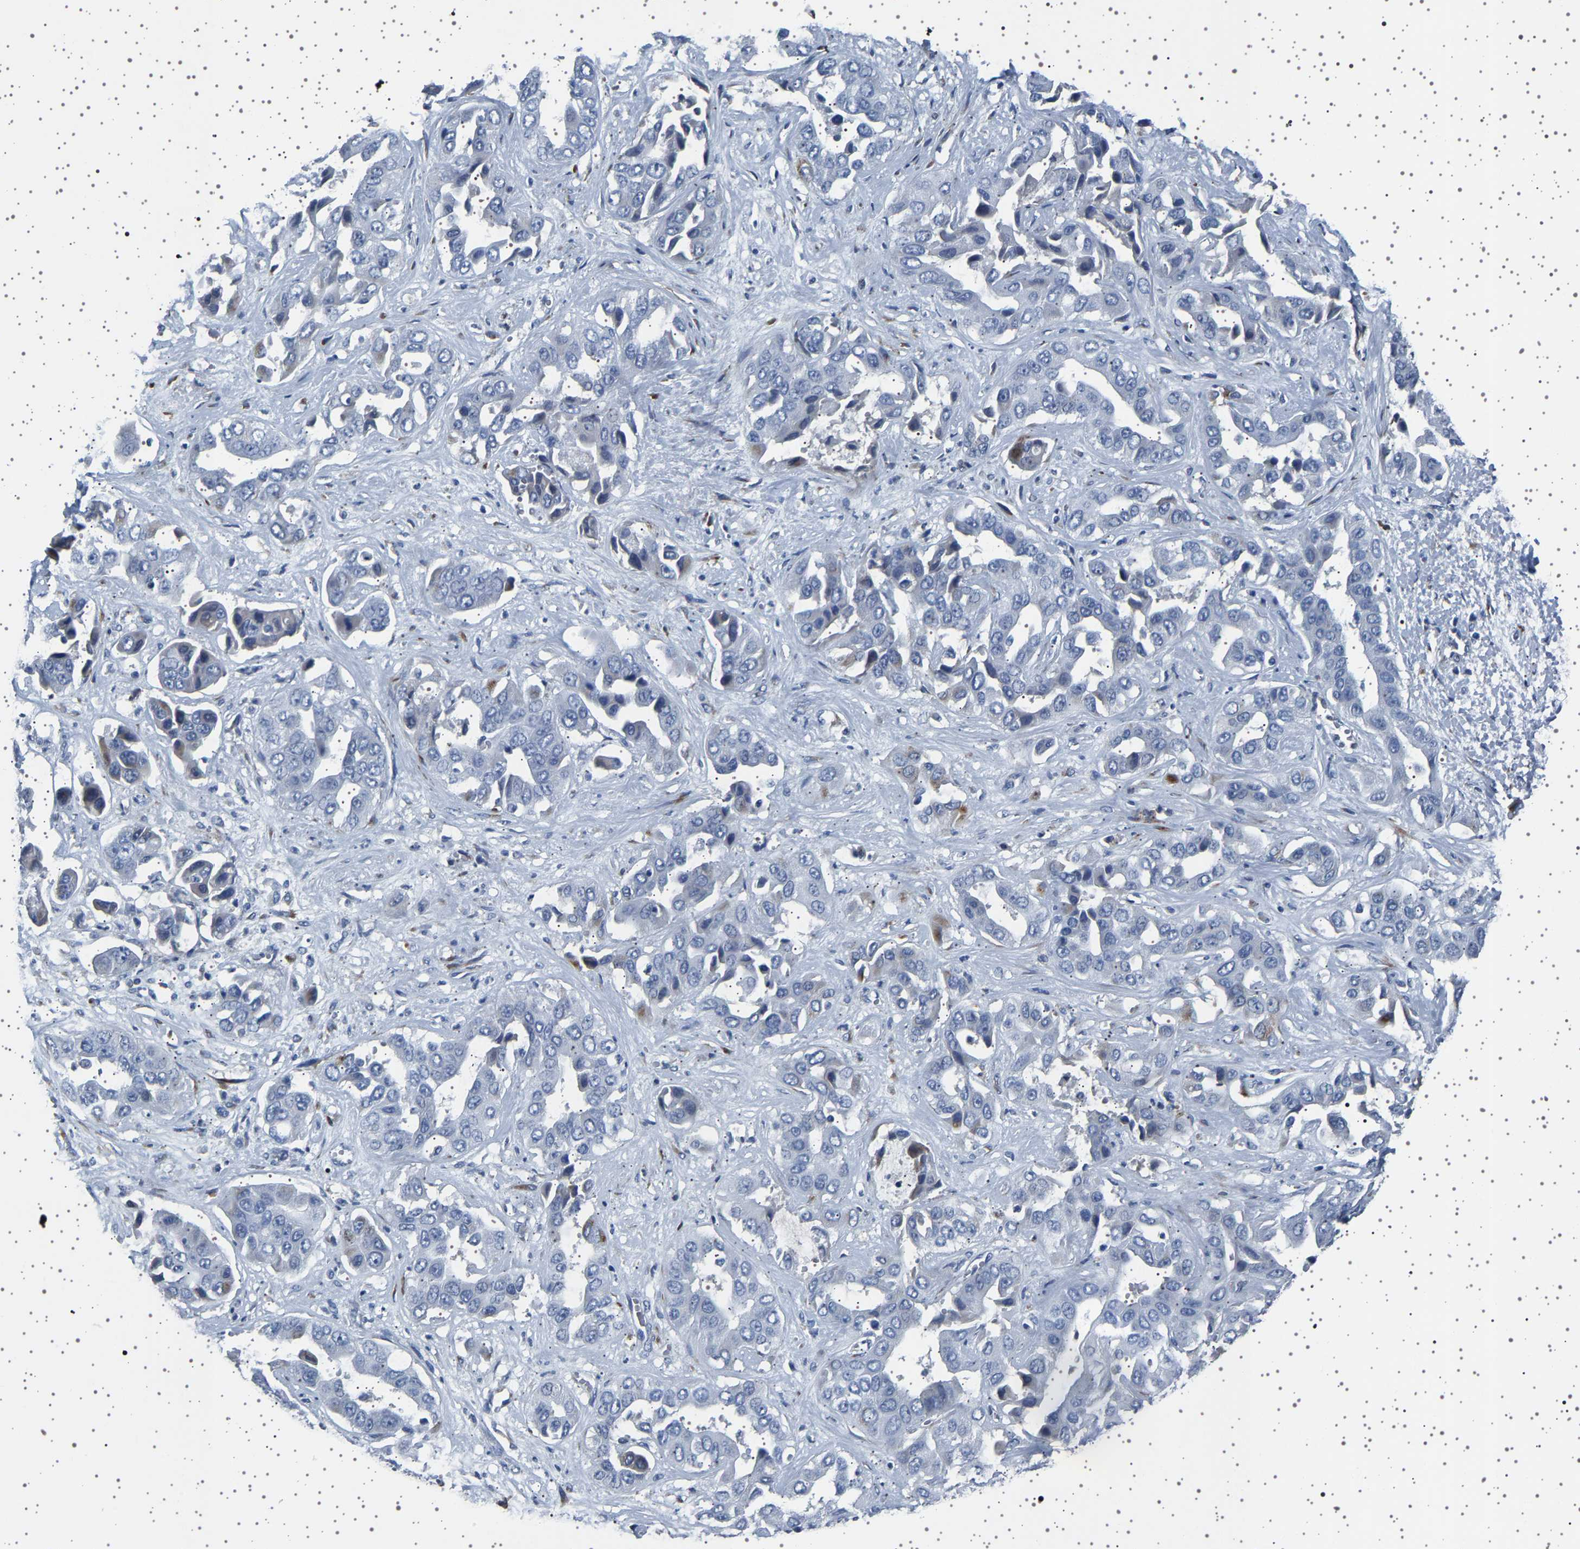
{"staining": {"intensity": "moderate", "quantity": "<25%", "location": "cytoplasmic/membranous"}, "tissue": "liver cancer", "cell_type": "Tumor cells", "image_type": "cancer", "snomed": [{"axis": "morphology", "description": "Cholangiocarcinoma"}, {"axis": "topography", "description": "Liver"}], "caption": "A brown stain highlights moderate cytoplasmic/membranous positivity of a protein in liver cancer tumor cells. The staining was performed using DAB (3,3'-diaminobenzidine) to visualize the protein expression in brown, while the nuclei were stained in blue with hematoxylin (Magnification: 20x).", "gene": "FTCD", "patient": {"sex": "female", "age": 52}}